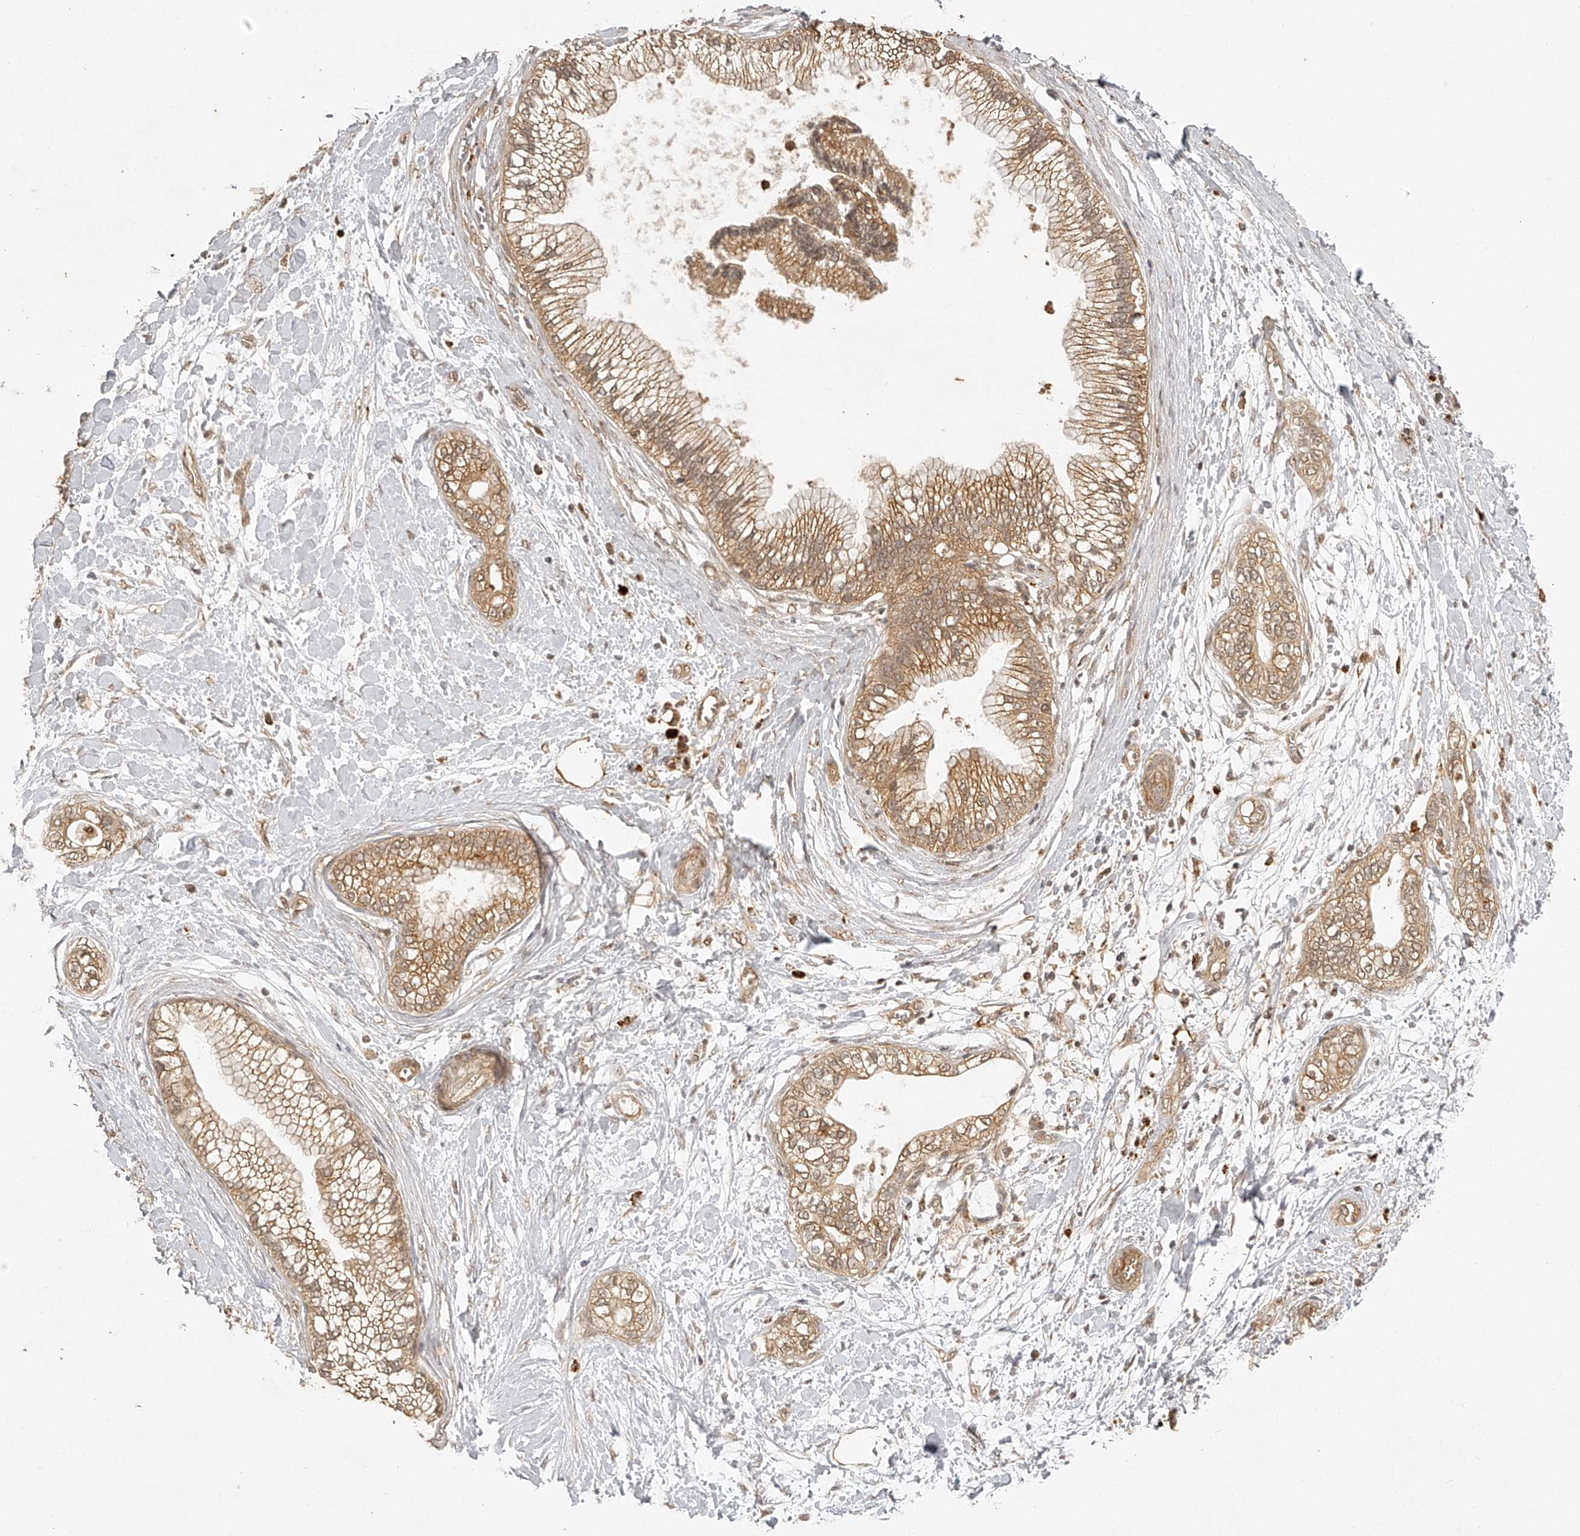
{"staining": {"intensity": "moderate", "quantity": ">75%", "location": "cytoplasmic/membranous"}, "tissue": "pancreatic cancer", "cell_type": "Tumor cells", "image_type": "cancer", "snomed": [{"axis": "morphology", "description": "Adenocarcinoma, NOS"}, {"axis": "topography", "description": "Pancreas"}], "caption": "Immunohistochemical staining of human pancreatic cancer exhibits moderate cytoplasmic/membranous protein positivity in approximately >75% of tumor cells.", "gene": "BCL2L11", "patient": {"sex": "male", "age": 68}}